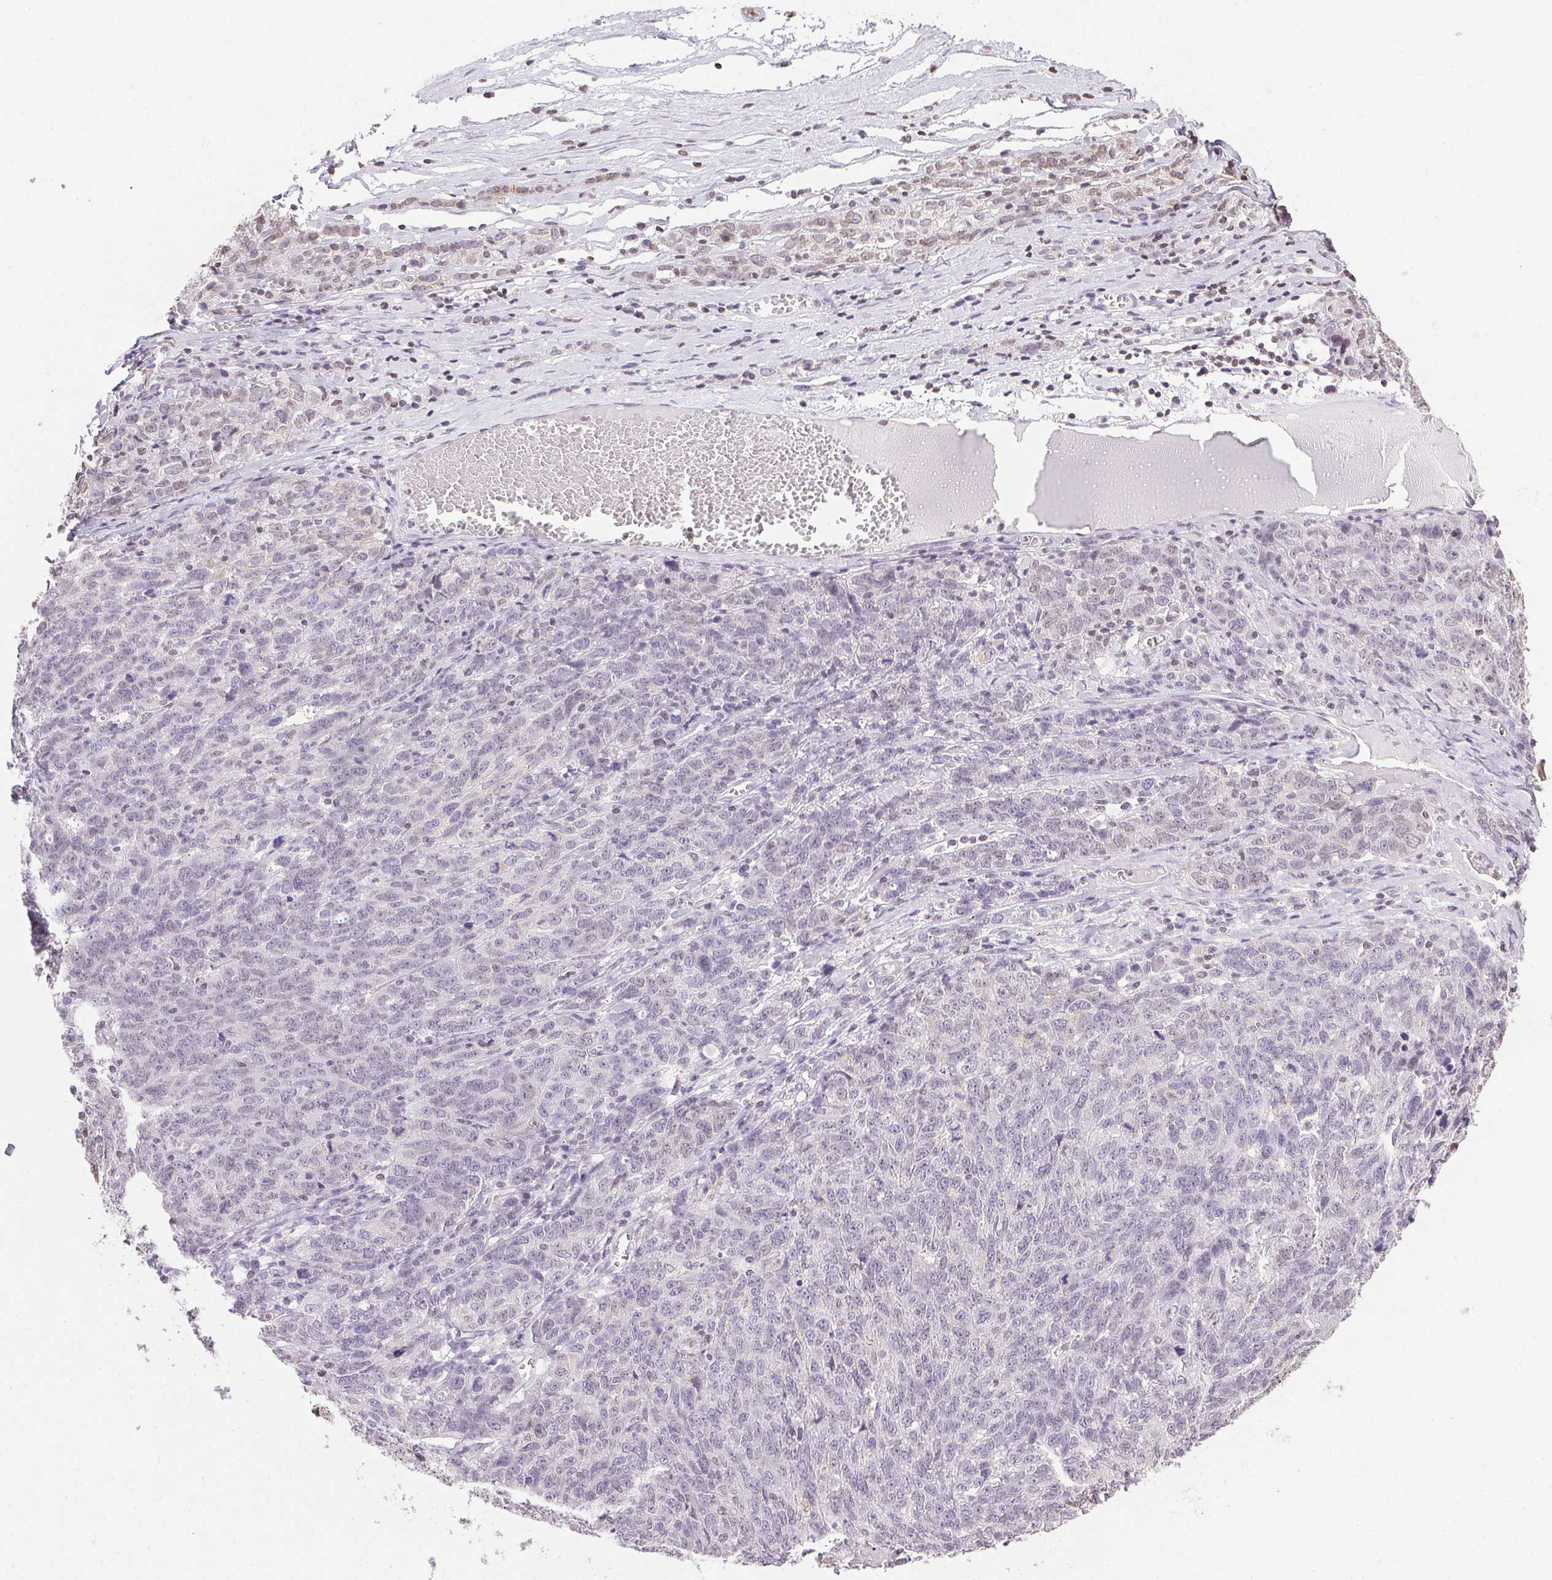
{"staining": {"intensity": "negative", "quantity": "none", "location": "none"}, "tissue": "ovarian cancer", "cell_type": "Tumor cells", "image_type": "cancer", "snomed": [{"axis": "morphology", "description": "Cystadenocarcinoma, serous, NOS"}, {"axis": "topography", "description": "Ovary"}], "caption": "DAB (3,3'-diaminobenzidine) immunohistochemical staining of ovarian cancer demonstrates no significant positivity in tumor cells. Nuclei are stained in blue.", "gene": "PRL", "patient": {"sex": "female", "age": 71}}